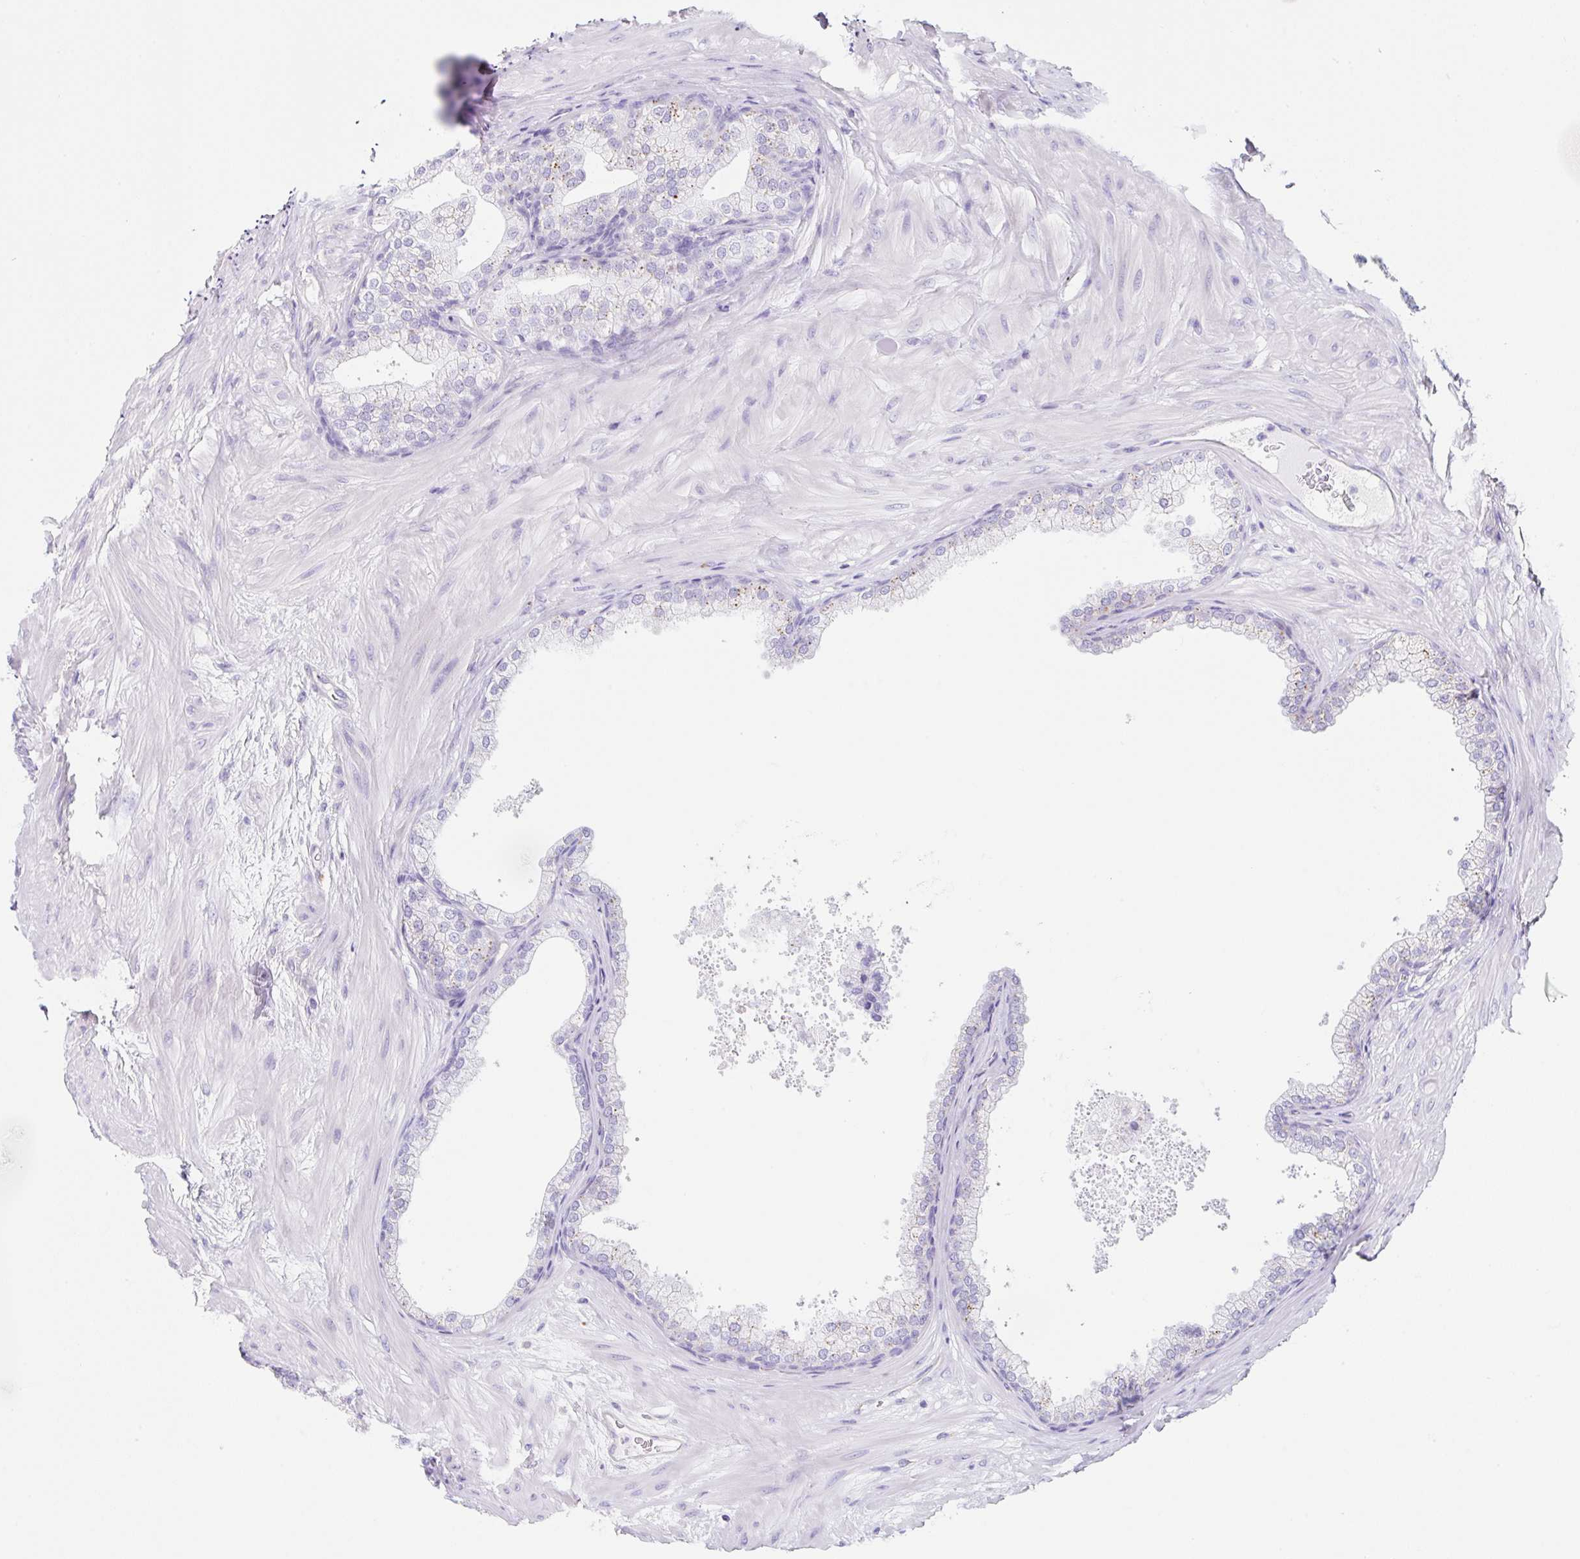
{"staining": {"intensity": "negative", "quantity": "none", "location": "none"}, "tissue": "prostate", "cell_type": "Glandular cells", "image_type": "normal", "snomed": [{"axis": "morphology", "description": "Normal tissue, NOS"}, {"axis": "topography", "description": "Prostate"}], "caption": "Glandular cells are negative for brown protein staining in normal prostate. (Immunohistochemistry (ihc), brightfield microscopy, high magnification).", "gene": "DKK4", "patient": {"sex": "male", "age": 37}}